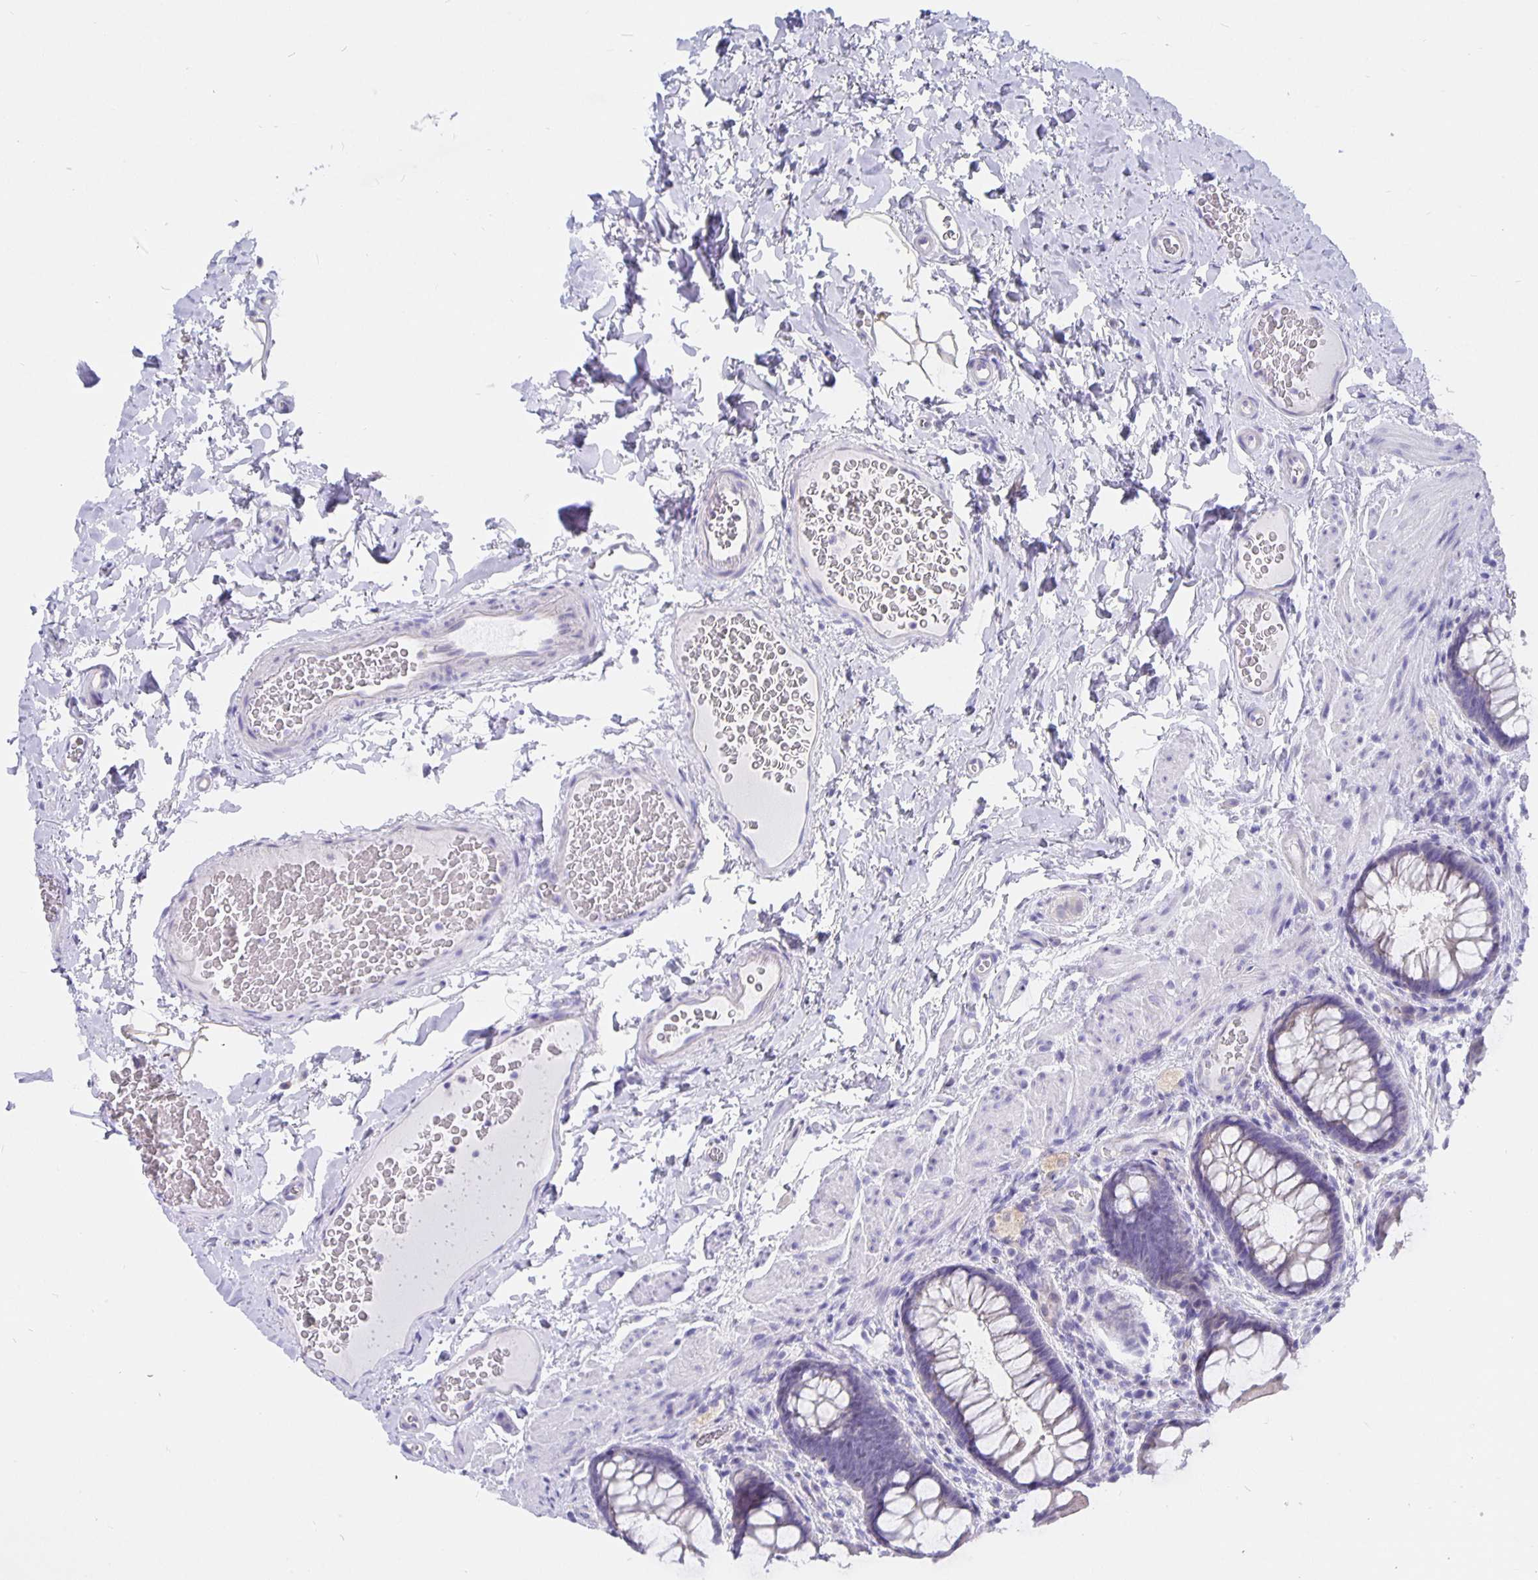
{"staining": {"intensity": "weak", "quantity": "<25%", "location": "cytoplasmic/membranous"}, "tissue": "rectum", "cell_type": "Glandular cells", "image_type": "normal", "snomed": [{"axis": "morphology", "description": "Normal tissue, NOS"}, {"axis": "topography", "description": "Rectum"}], "caption": "IHC of benign rectum demonstrates no positivity in glandular cells. (Immunohistochemistry (ihc), brightfield microscopy, high magnification).", "gene": "CFAP74", "patient": {"sex": "female", "age": 69}}